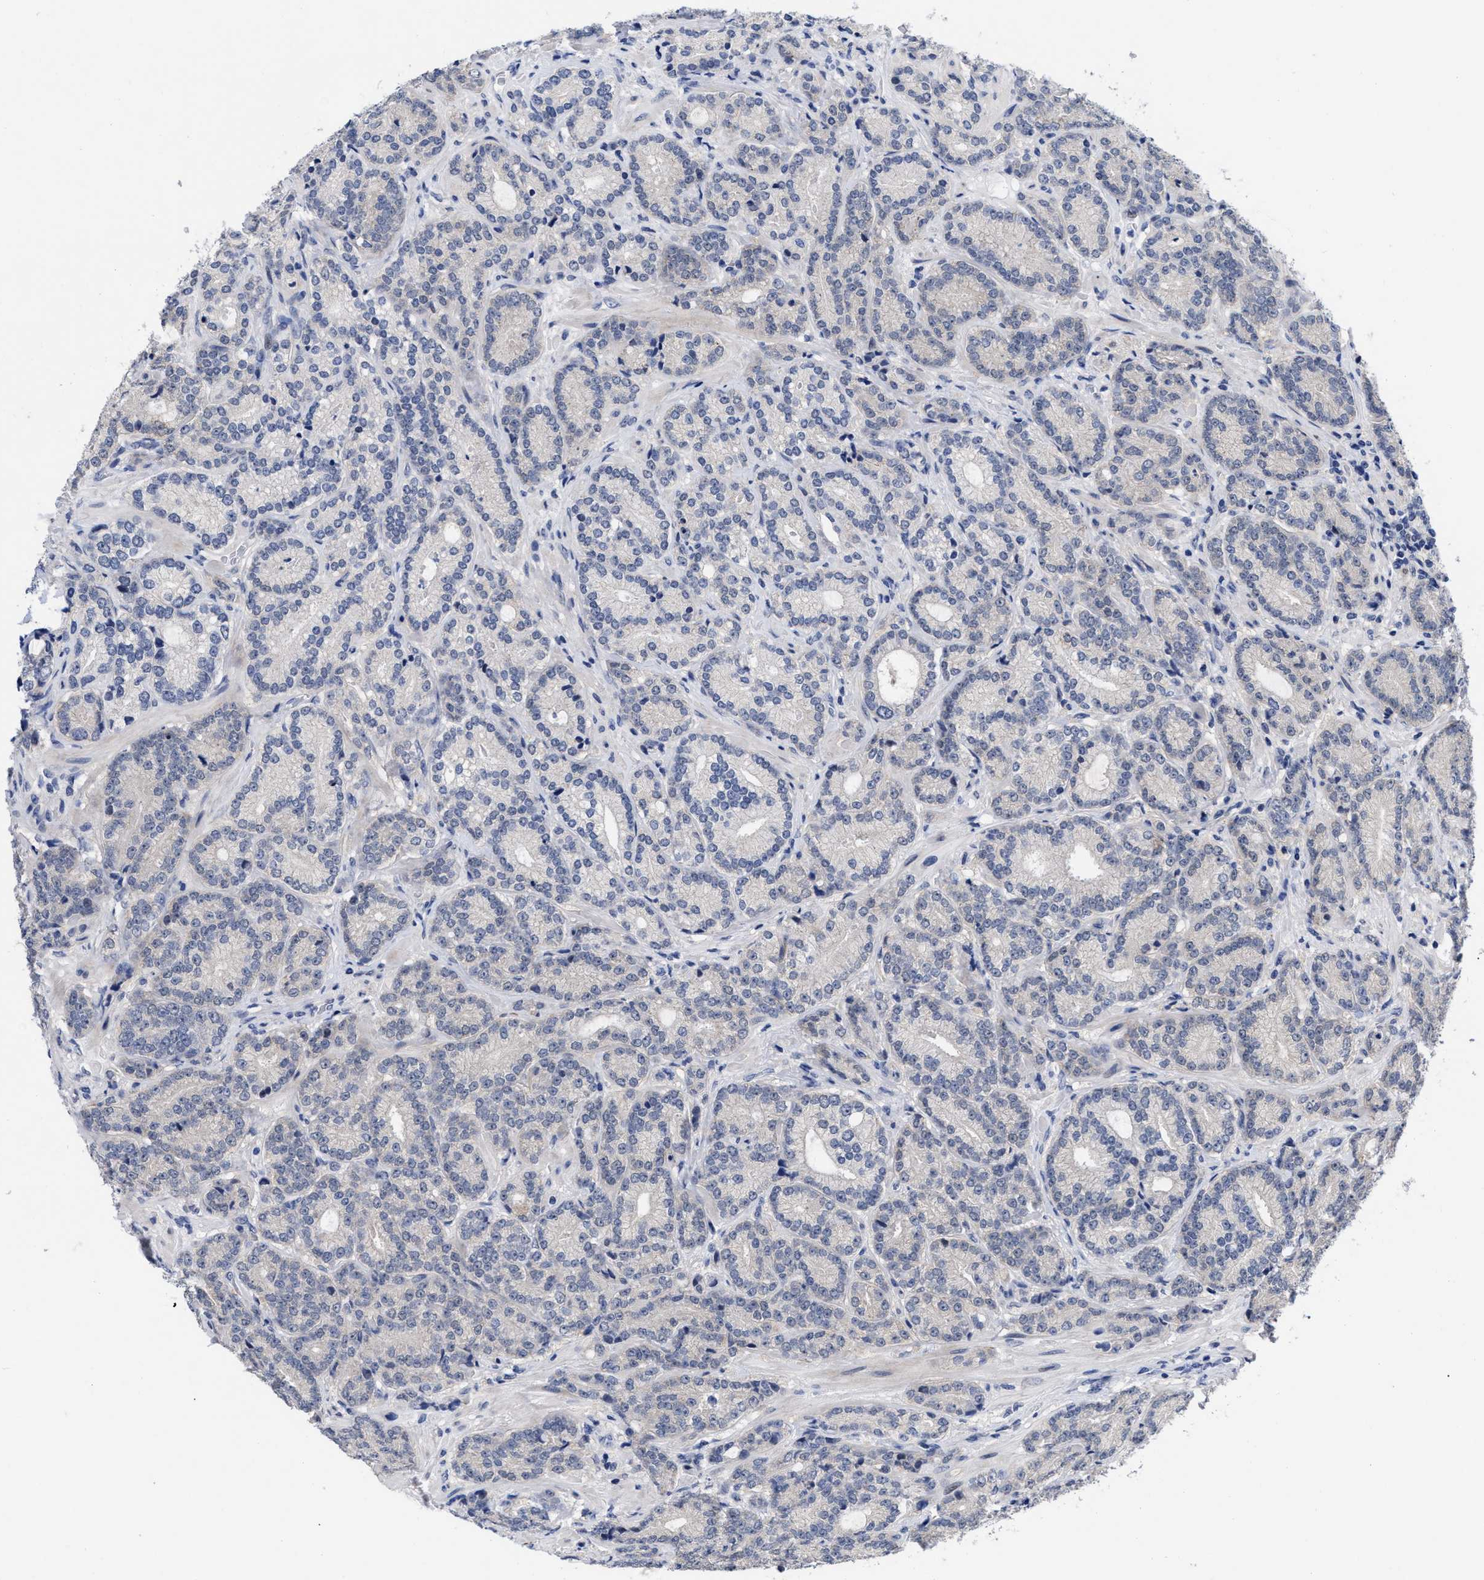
{"staining": {"intensity": "negative", "quantity": "none", "location": "none"}, "tissue": "prostate cancer", "cell_type": "Tumor cells", "image_type": "cancer", "snomed": [{"axis": "morphology", "description": "Adenocarcinoma, High grade"}, {"axis": "topography", "description": "Prostate"}], "caption": "This is a photomicrograph of immunohistochemistry (IHC) staining of prostate cancer, which shows no expression in tumor cells.", "gene": "CCN5", "patient": {"sex": "male", "age": 61}}